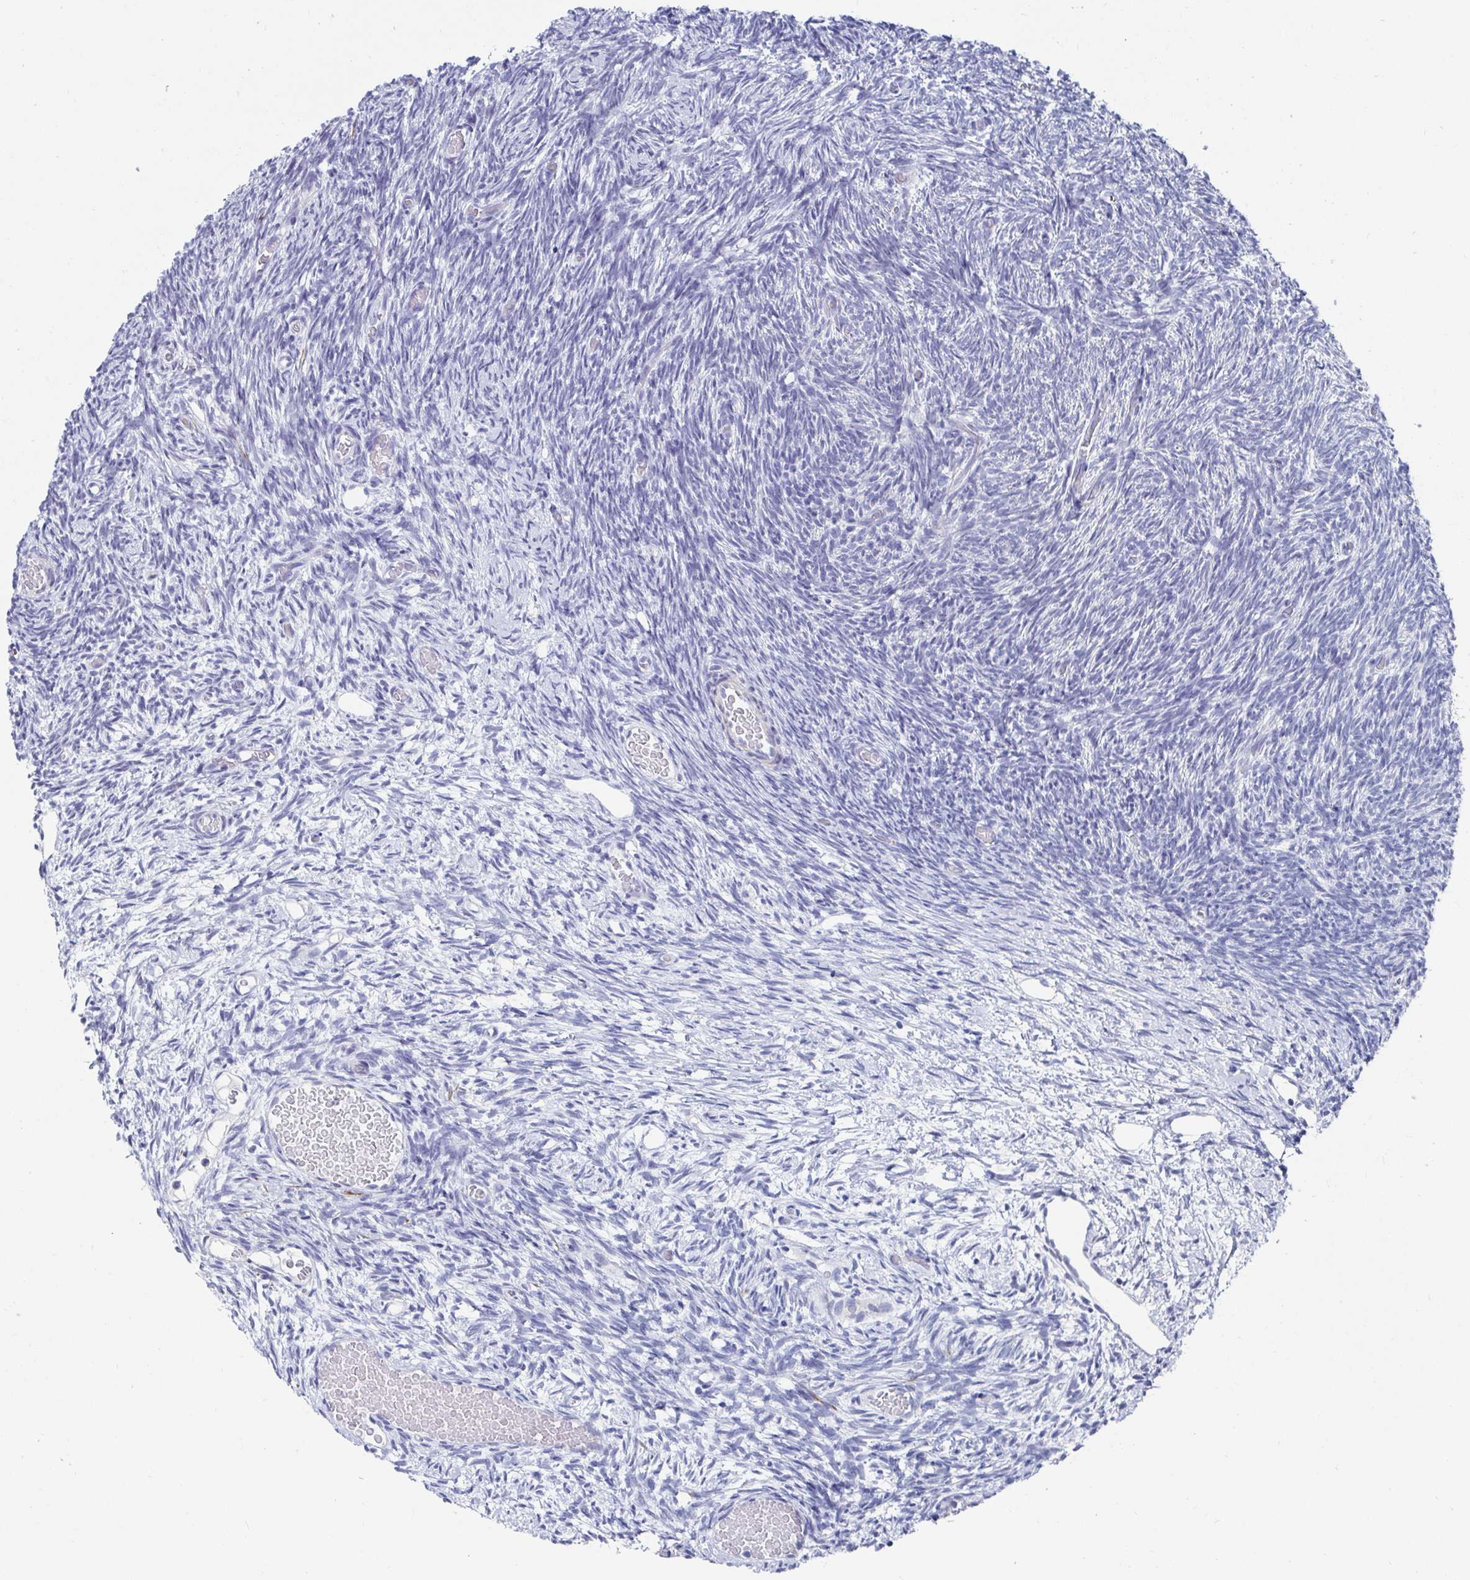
{"staining": {"intensity": "negative", "quantity": "none", "location": "none"}, "tissue": "ovary", "cell_type": "Ovarian stroma cells", "image_type": "normal", "snomed": [{"axis": "morphology", "description": "Normal tissue, NOS"}, {"axis": "topography", "description": "Ovary"}], "caption": "High power microscopy image of an immunohistochemistry histopathology image of unremarkable ovary, revealing no significant expression in ovarian stroma cells.", "gene": "ZFP82", "patient": {"sex": "female", "age": 39}}